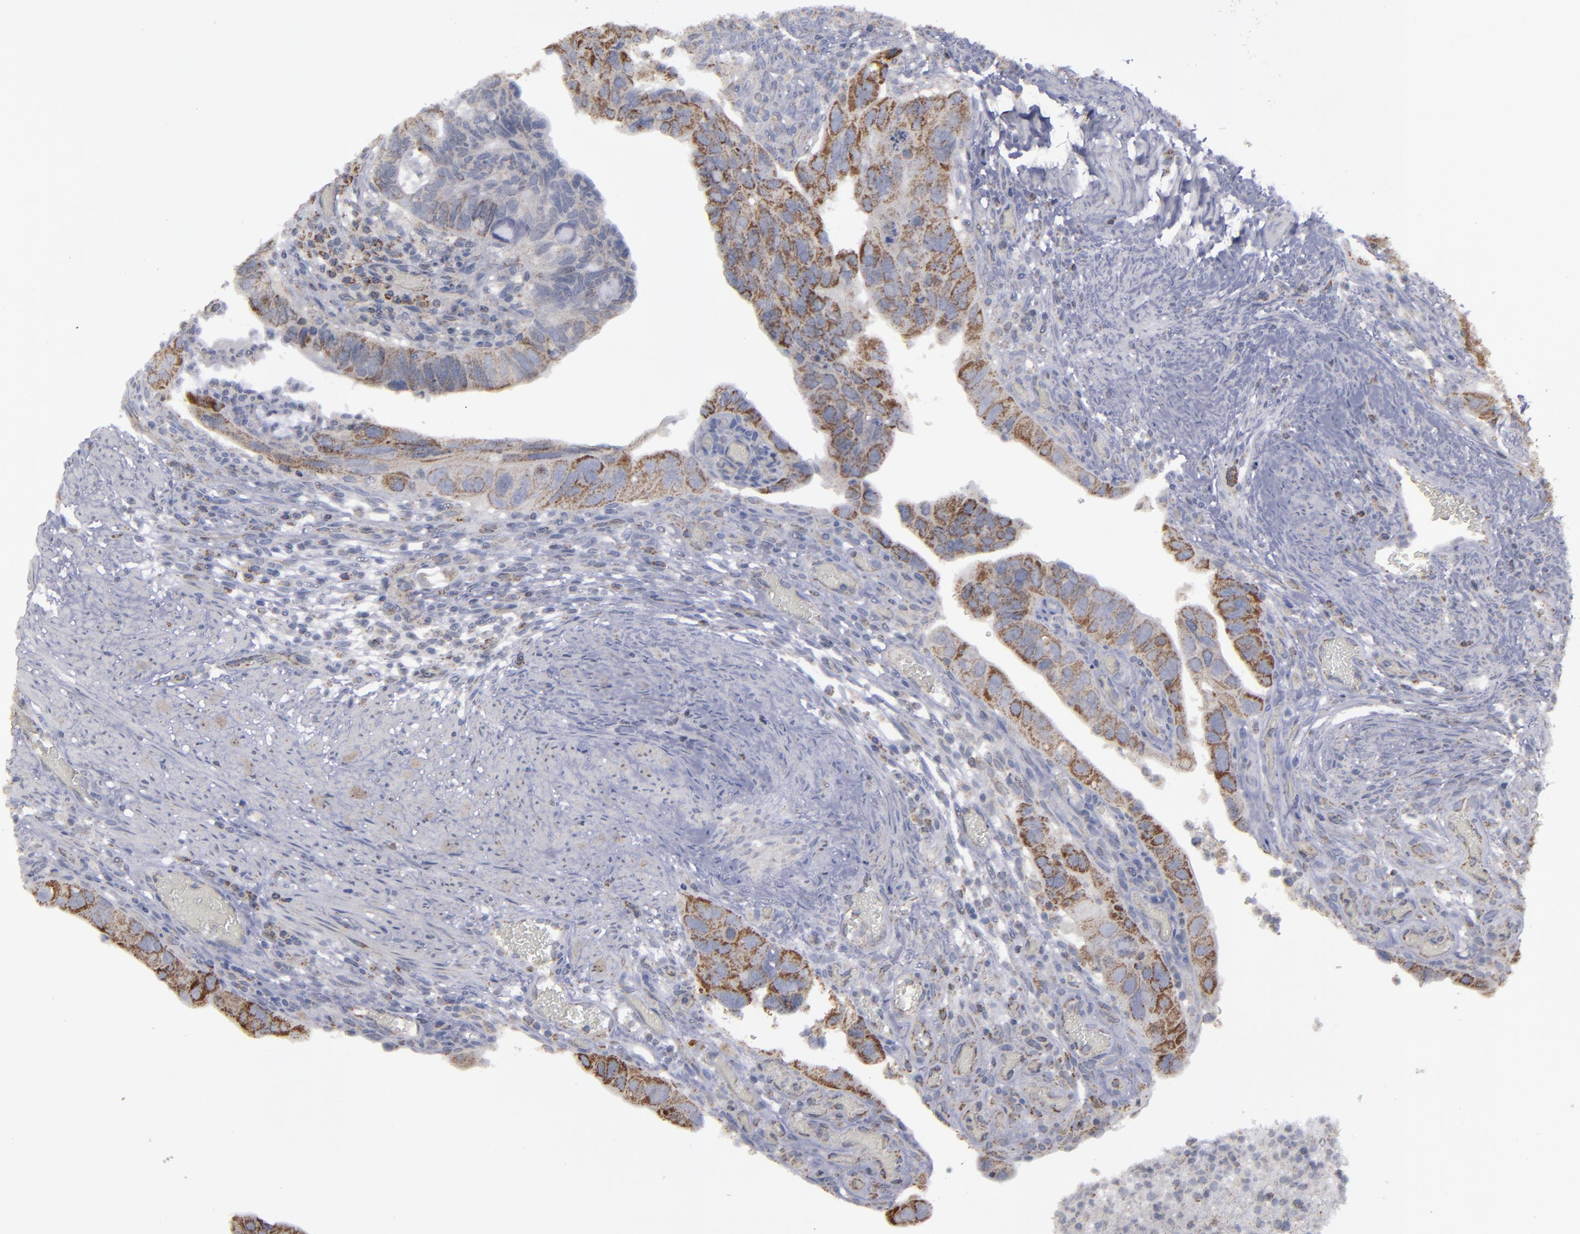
{"staining": {"intensity": "strong", "quantity": ">75%", "location": "cytoplasmic/membranous"}, "tissue": "colorectal cancer", "cell_type": "Tumor cells", "image_type": "cancer", "snomed": [{"axis": "morphology", "description": "Adenocarcinoma, NOS"}, {"axis": "topography", "description": "Rectum"}], "caption": "Immunohistochemistry (IHC) (DAB) staining of adenocarcinoma (colorectal) reveals strong cytoplasmic/membranous protein expression in approximately >75% of tumor cells.", "gene": "MYOM2", "patient": {"sex": "male", "age": 53}}